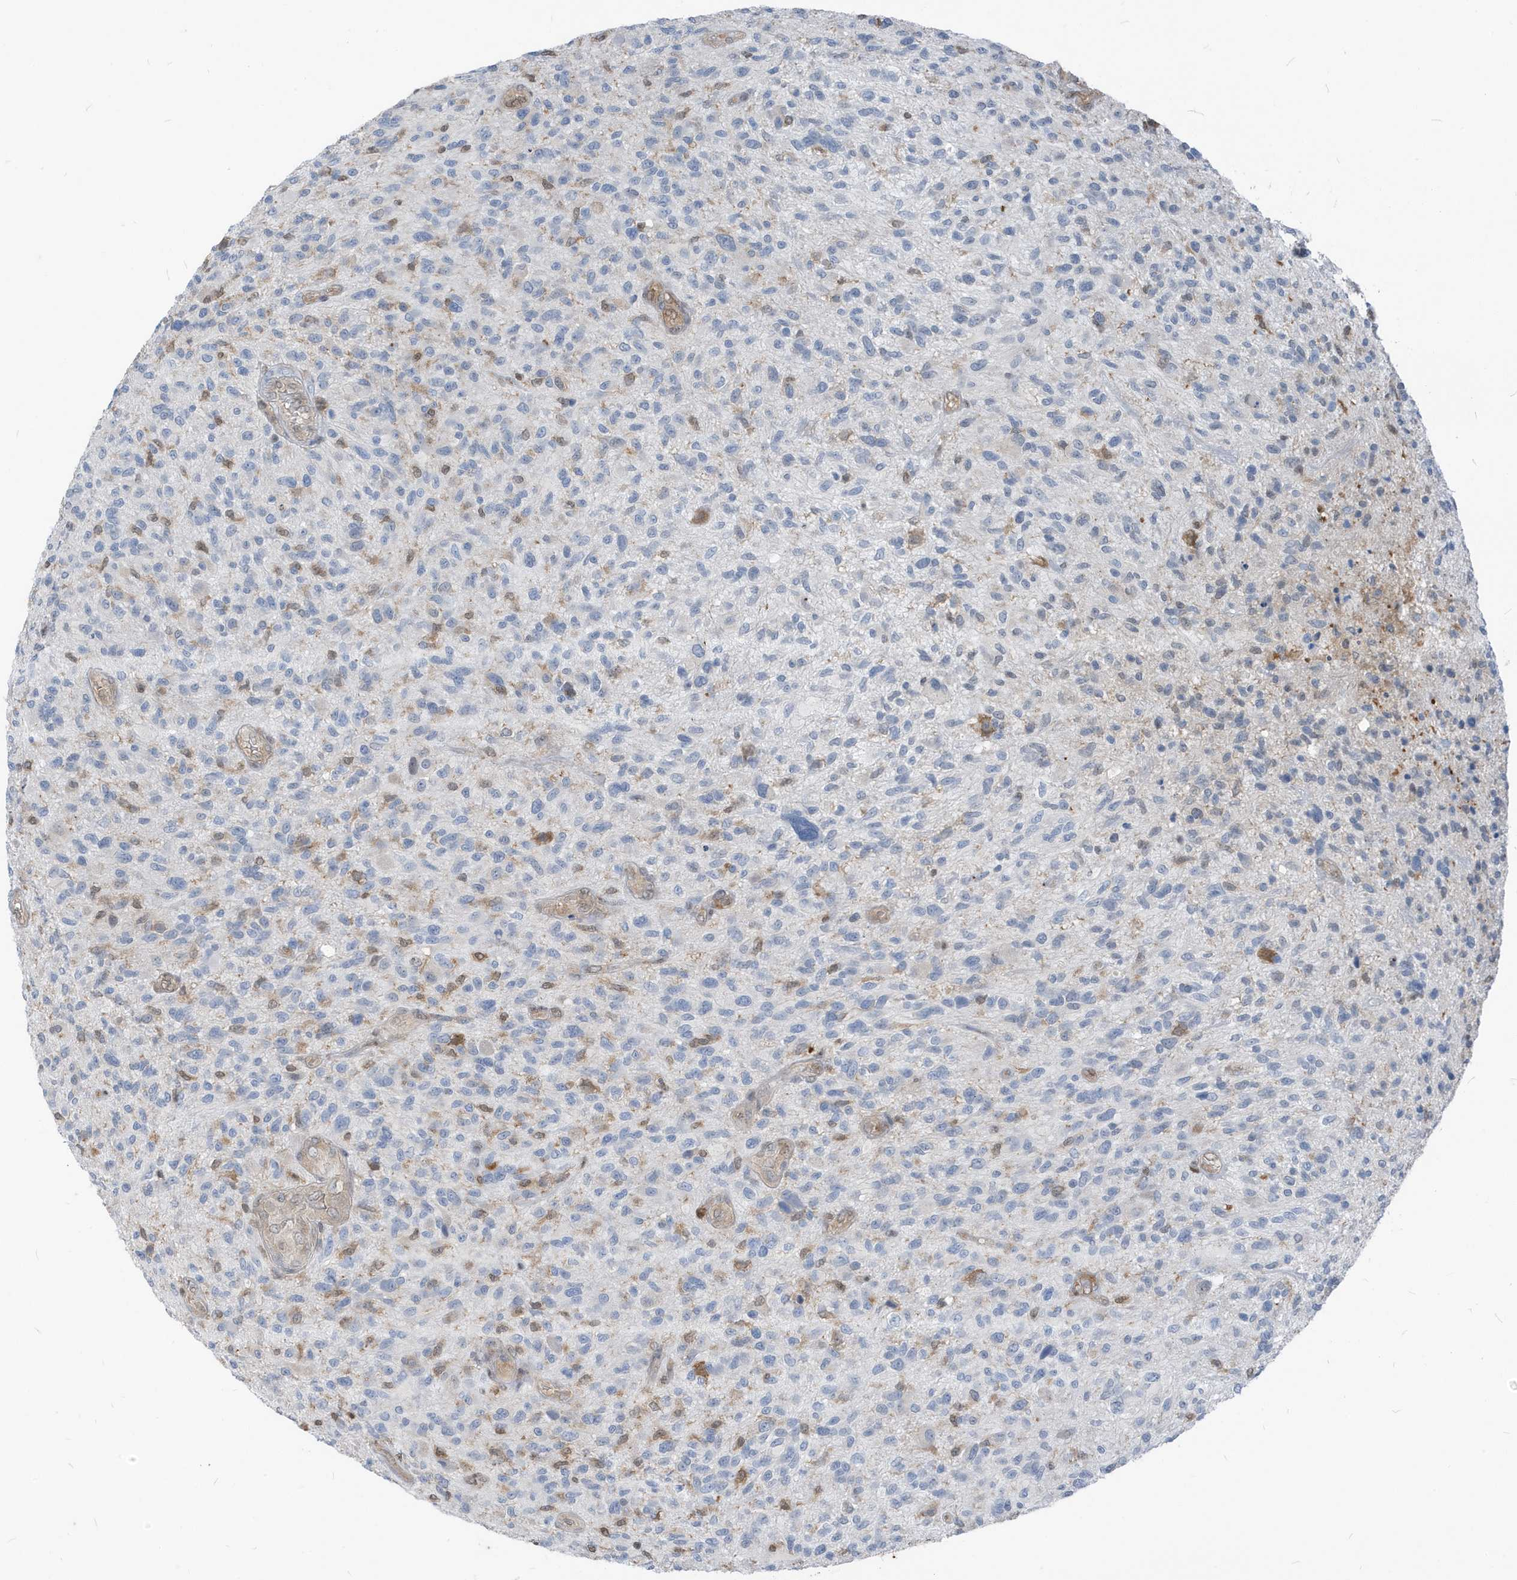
{"staining": {"intensity": "negative", "quantity": "none", "location": "none"}, "tissue": "glioma", "cell_type": "Tumor cells", "image_type": "cancer", "snomed": [{"axis": "morphology", "description": "Glioma, malignant, High grade"}, {"axis": "topography", "description": "Brain"}], "caption": "Human malignant high-grade glioma stained for a protein using immunohistochemistry exhibits no staining in tumor cells.", "gene": "NCOA7", "patient": {"sex": "male", "age": 47}}